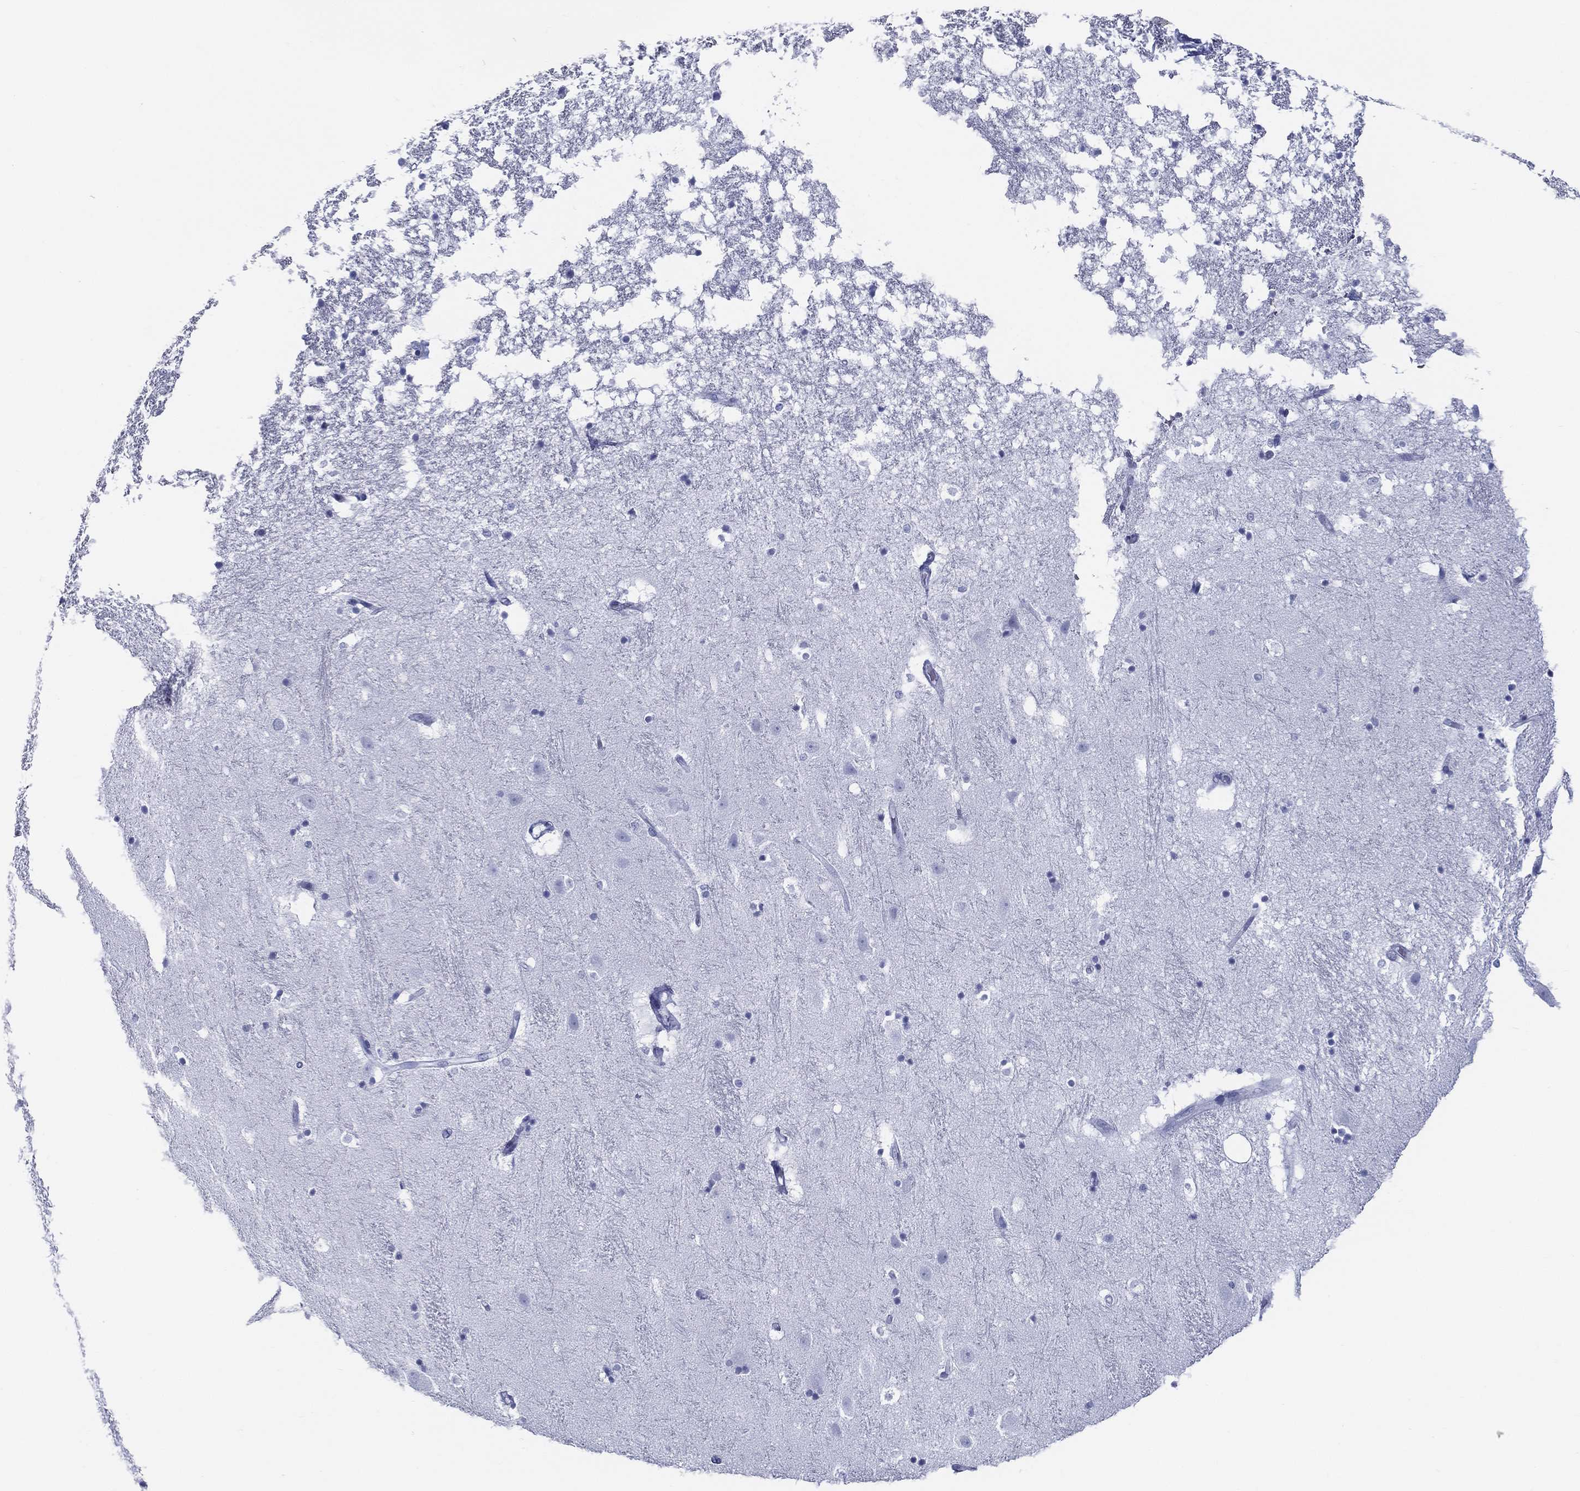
{"staining": {"intensity": "negative", "quantity": "none", "location": "none"}, "tissue": "hippocampus", "cell_type": "Glial cells", "image_type": "normal", "snomed": [{"axis": "morphology", "description": "Normal tissue, NOS"}, {"axis": "topography", "description": "Hippocampus"}], "caption": "This is an IHC micrograph of unremarkable hippocampus. There is no staining in glial cells.", "gene": "RSPH4A", "patient": {"sex": "male", "age": 49}}